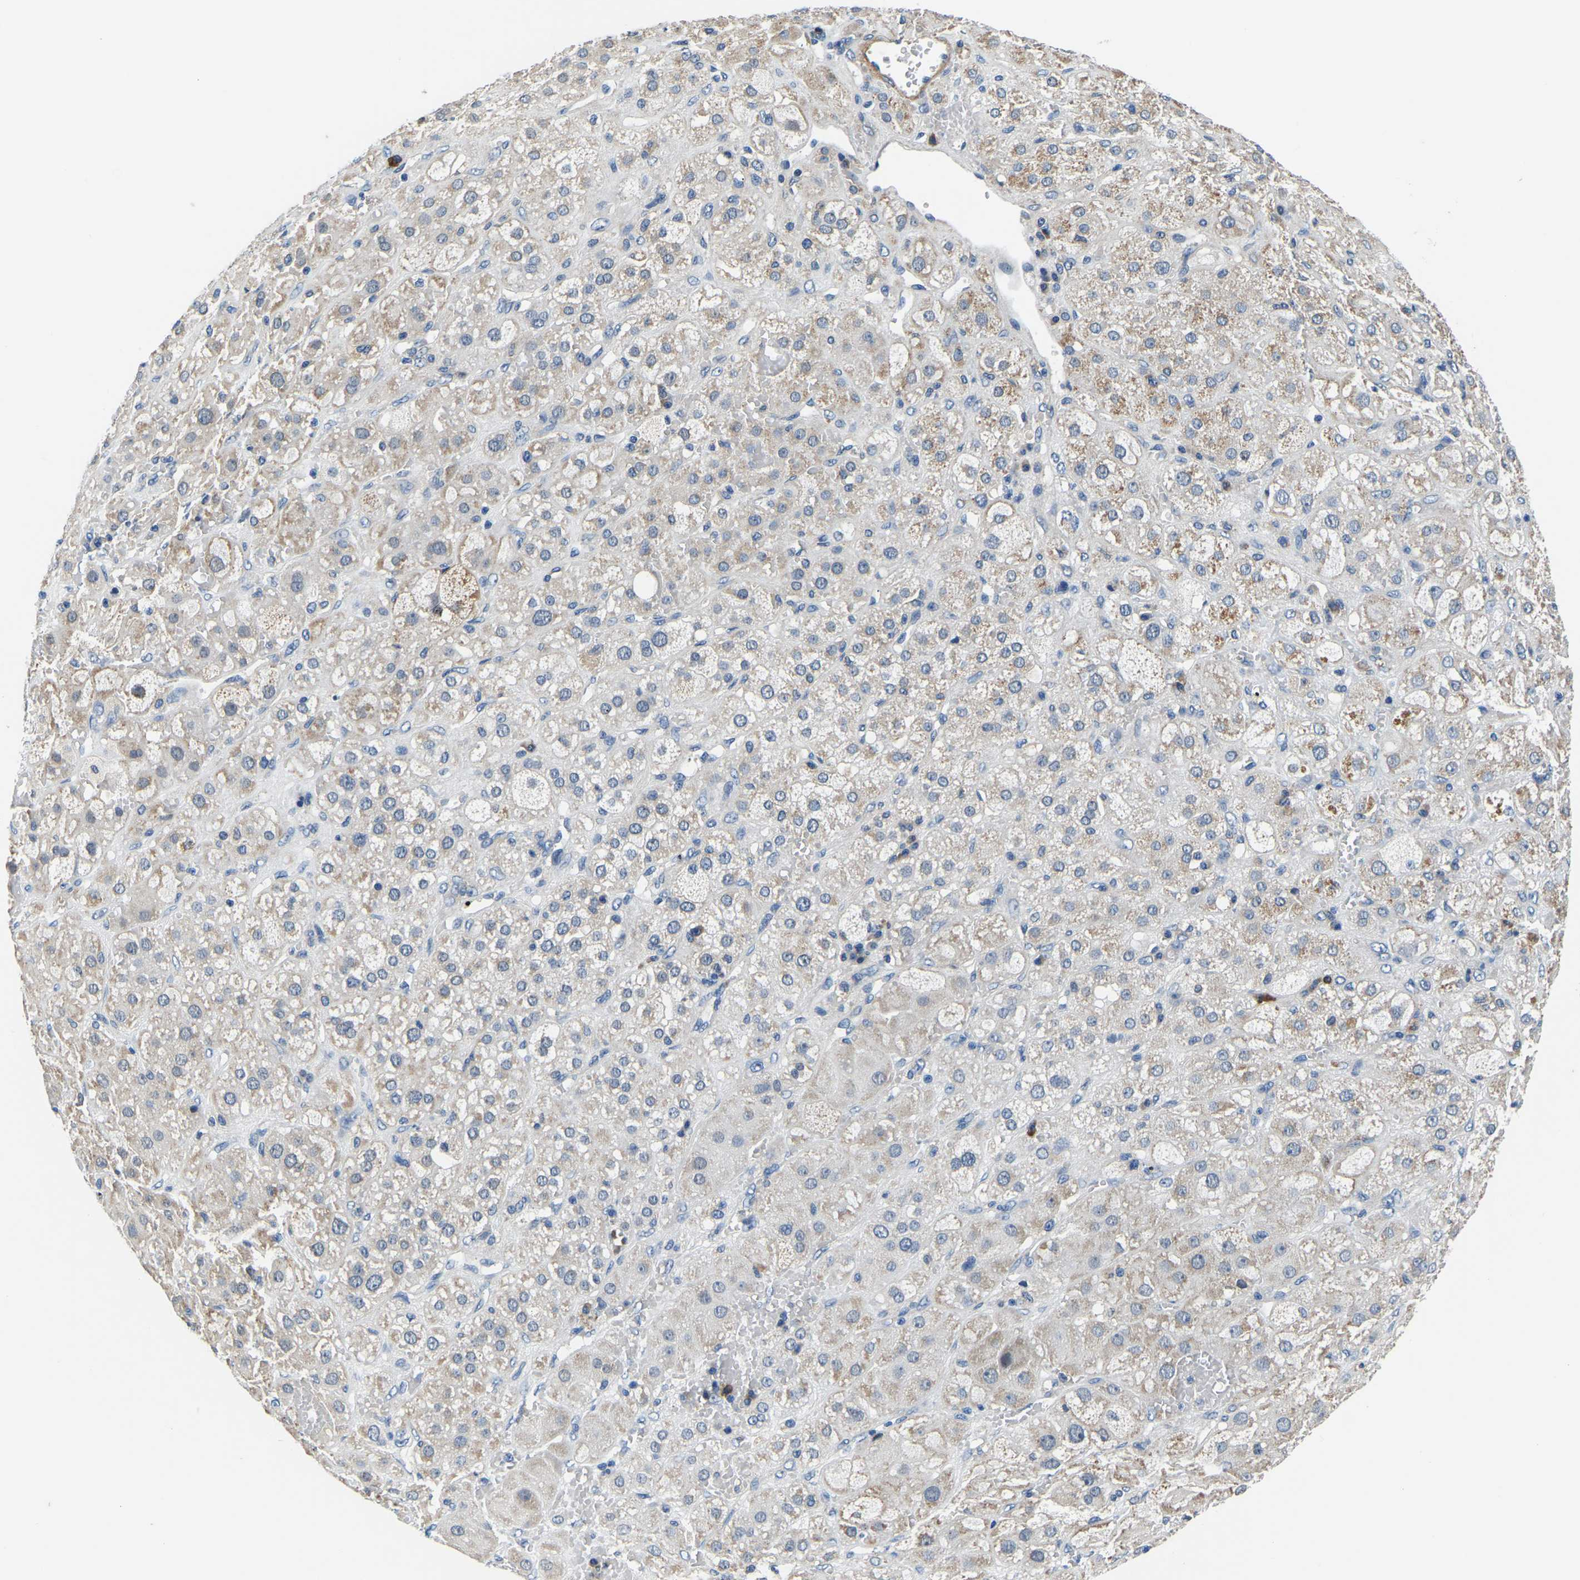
{"staining": {"intensity": "moderate", "quantity": "<25%", "location": "cytoplasmic/membranous"}, "tissue": "adrenal gland", "cell_type": "Glandular cells", "image_type": "normal", "snomed": [{"axis": "morphology", "description": "Normal tissue, NOS"}, {"axis": "topography", "description": "Adrenal gland"}], "caption": "A low amount of moderate cytoplasmic/membranous staining is present in approximately <25% of glandular cells in benign adrenal gland.", "gene": "LIAS", "patient": {"sex": "female", "age": 47}}